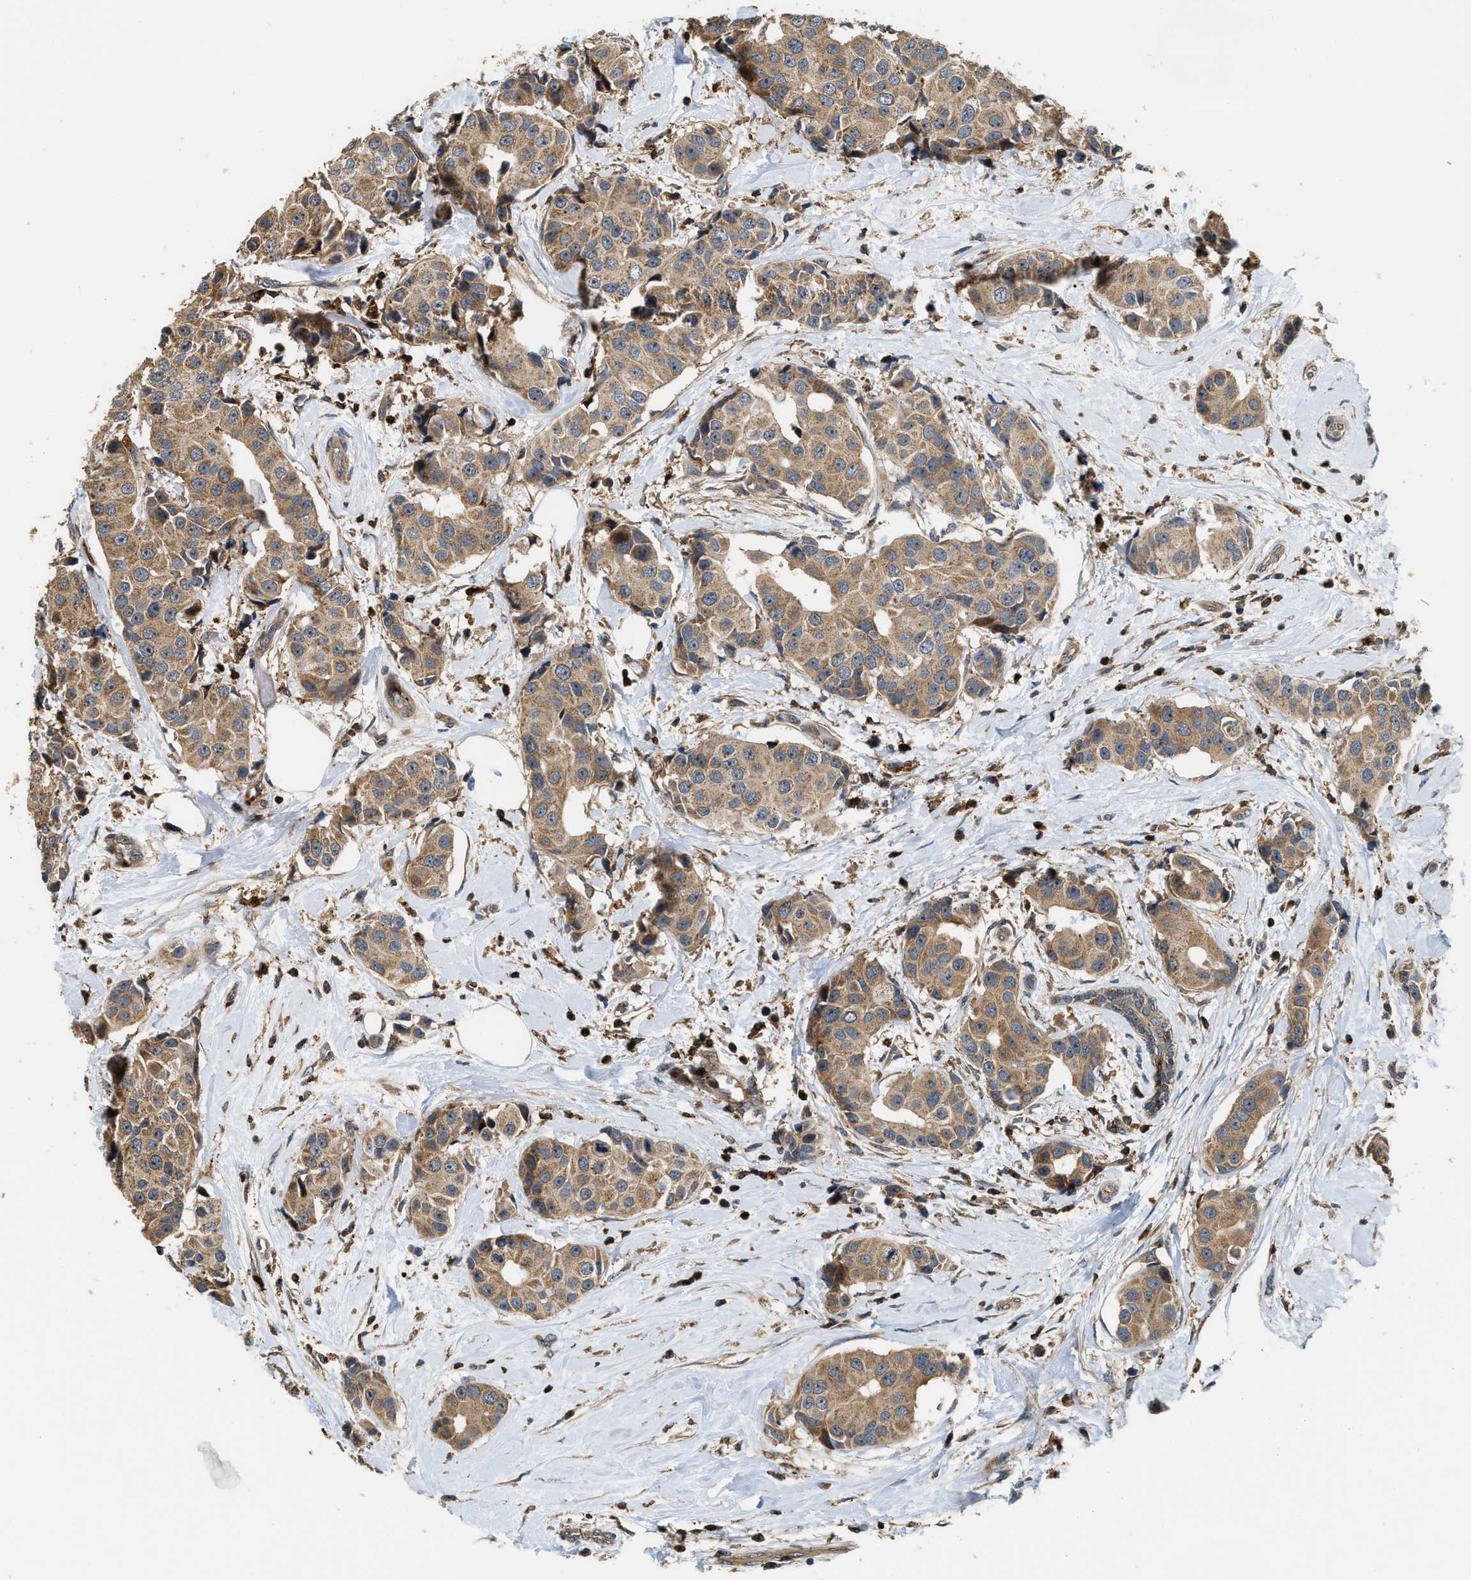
{"staining": {"intensity": "moderate", "quantity": ">75%", "location": "cytoplasmic/membranous"}, "tissue": "breast cancer", "cell_type": "Tumor cells", "image_type": "cancer", "snomed": [{"axis": "morphology", "description": "Normal tissue, NOS"}, {"axis": "morphology", "description": "Duct carcinoma"}, {"axis": "topography", "description": "Breast"}], "caption": "Protein staining of invasive ductal carcinoma (breast) tissue demonstrates moderate cytoplasmic/membranous positivity in approximately >75% of tumor cells. Immunohistochemistry stains the protein of interest in brown and the nuclei are stained blue.", "gene": "SNX5", "patient": {"sex": "female", "age": 39}}